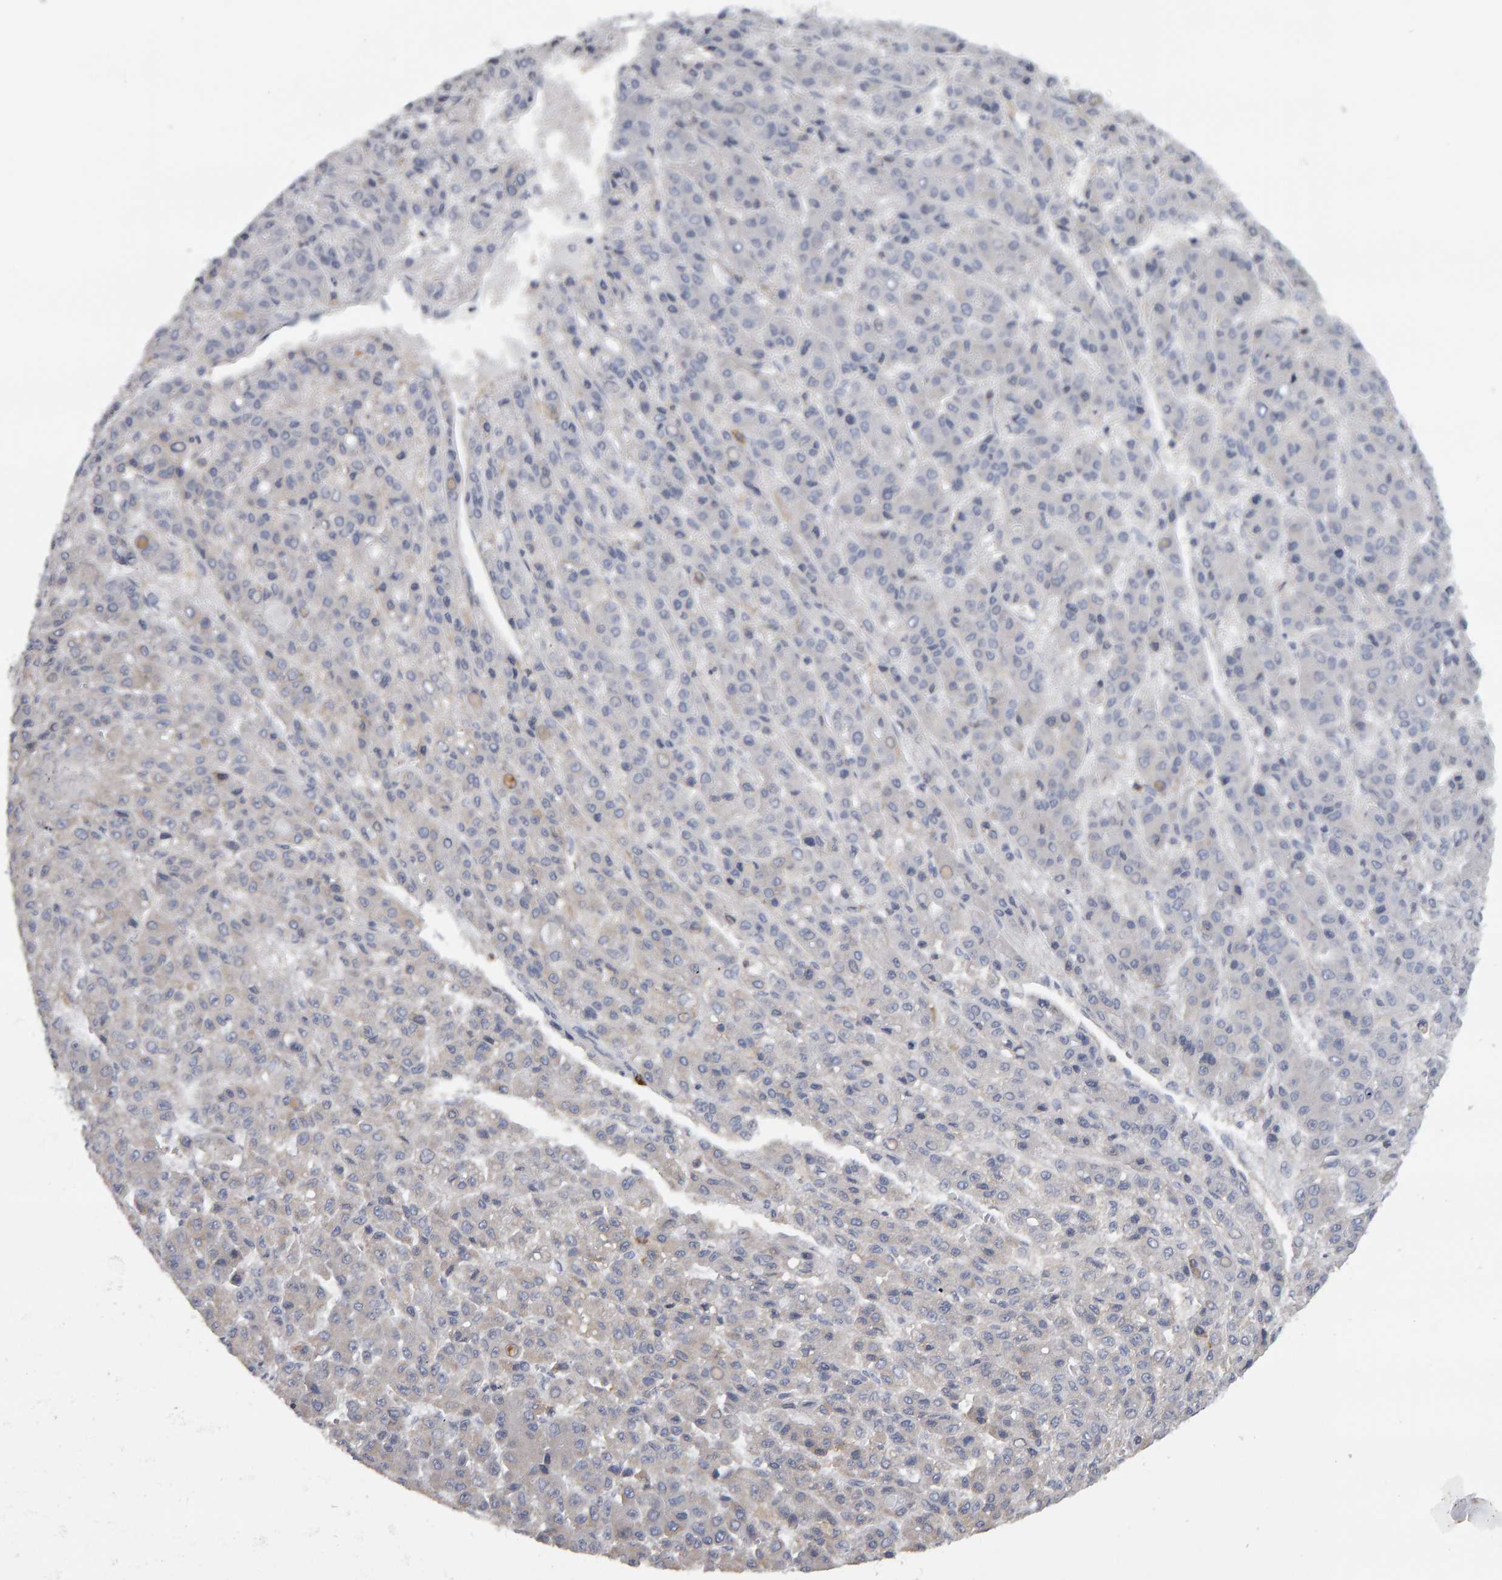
{"staining": {"intensity": "negative", "quantity": "none", "location": "none"}, "tissue": "liver cancer", "cell_type": "Tumor cells", "image_type": "cancer", "snomed": [{"axis": "morphology", "description": "Carcinoma, Hepatocellular, NOS"}, {"axis": "topography", "description": "Liver"}], "caption": "Liver cancer was stained to show a protein in brown. There is no significant expression in tumor cells.", "gene": "CD38", "patient": {"sex": "male", "age": 70}}